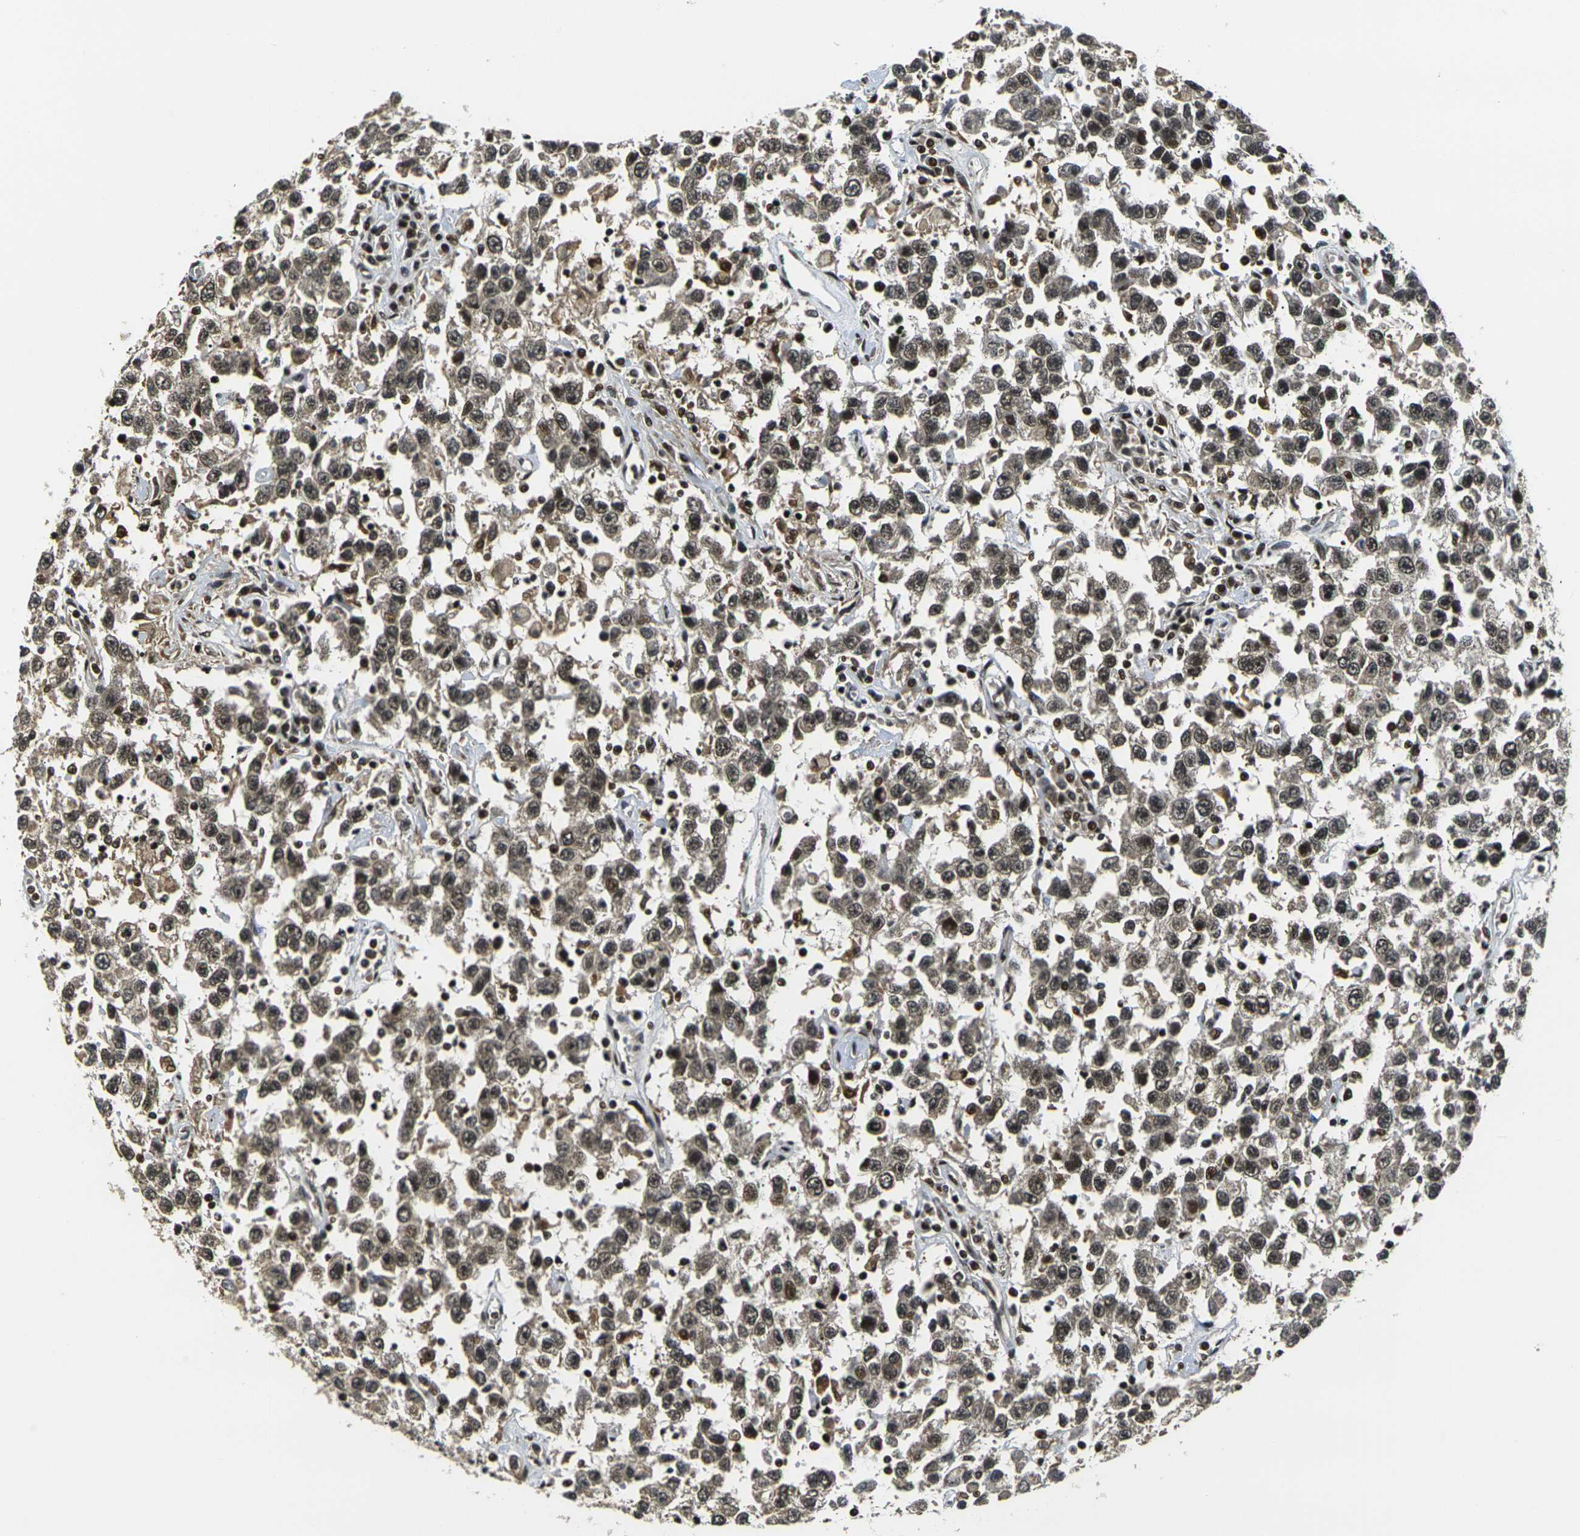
{"staining": {"intensity": "moderate", "quantity": ">75%", "location": "cytoplasmic/membranous,nuclear"}, "tissue": "testis cancer", "cell_type": "Tumor cells", "image_type": "cancer", "snomed": [{"axis": "morphology", "description": "Seminoma, NOS"}, {"axis": "topography", "description": "Testis"}], "caption": "A high-resolution histopathology image shows immunohistochemistry staining of testis seminoma, which shows moderate cytoplasmic/membranous and nuclear expression in approximately >75% of tumor cells.", "gene": "ACTL6A", "patient": {"sex": "male", "age": 41}}